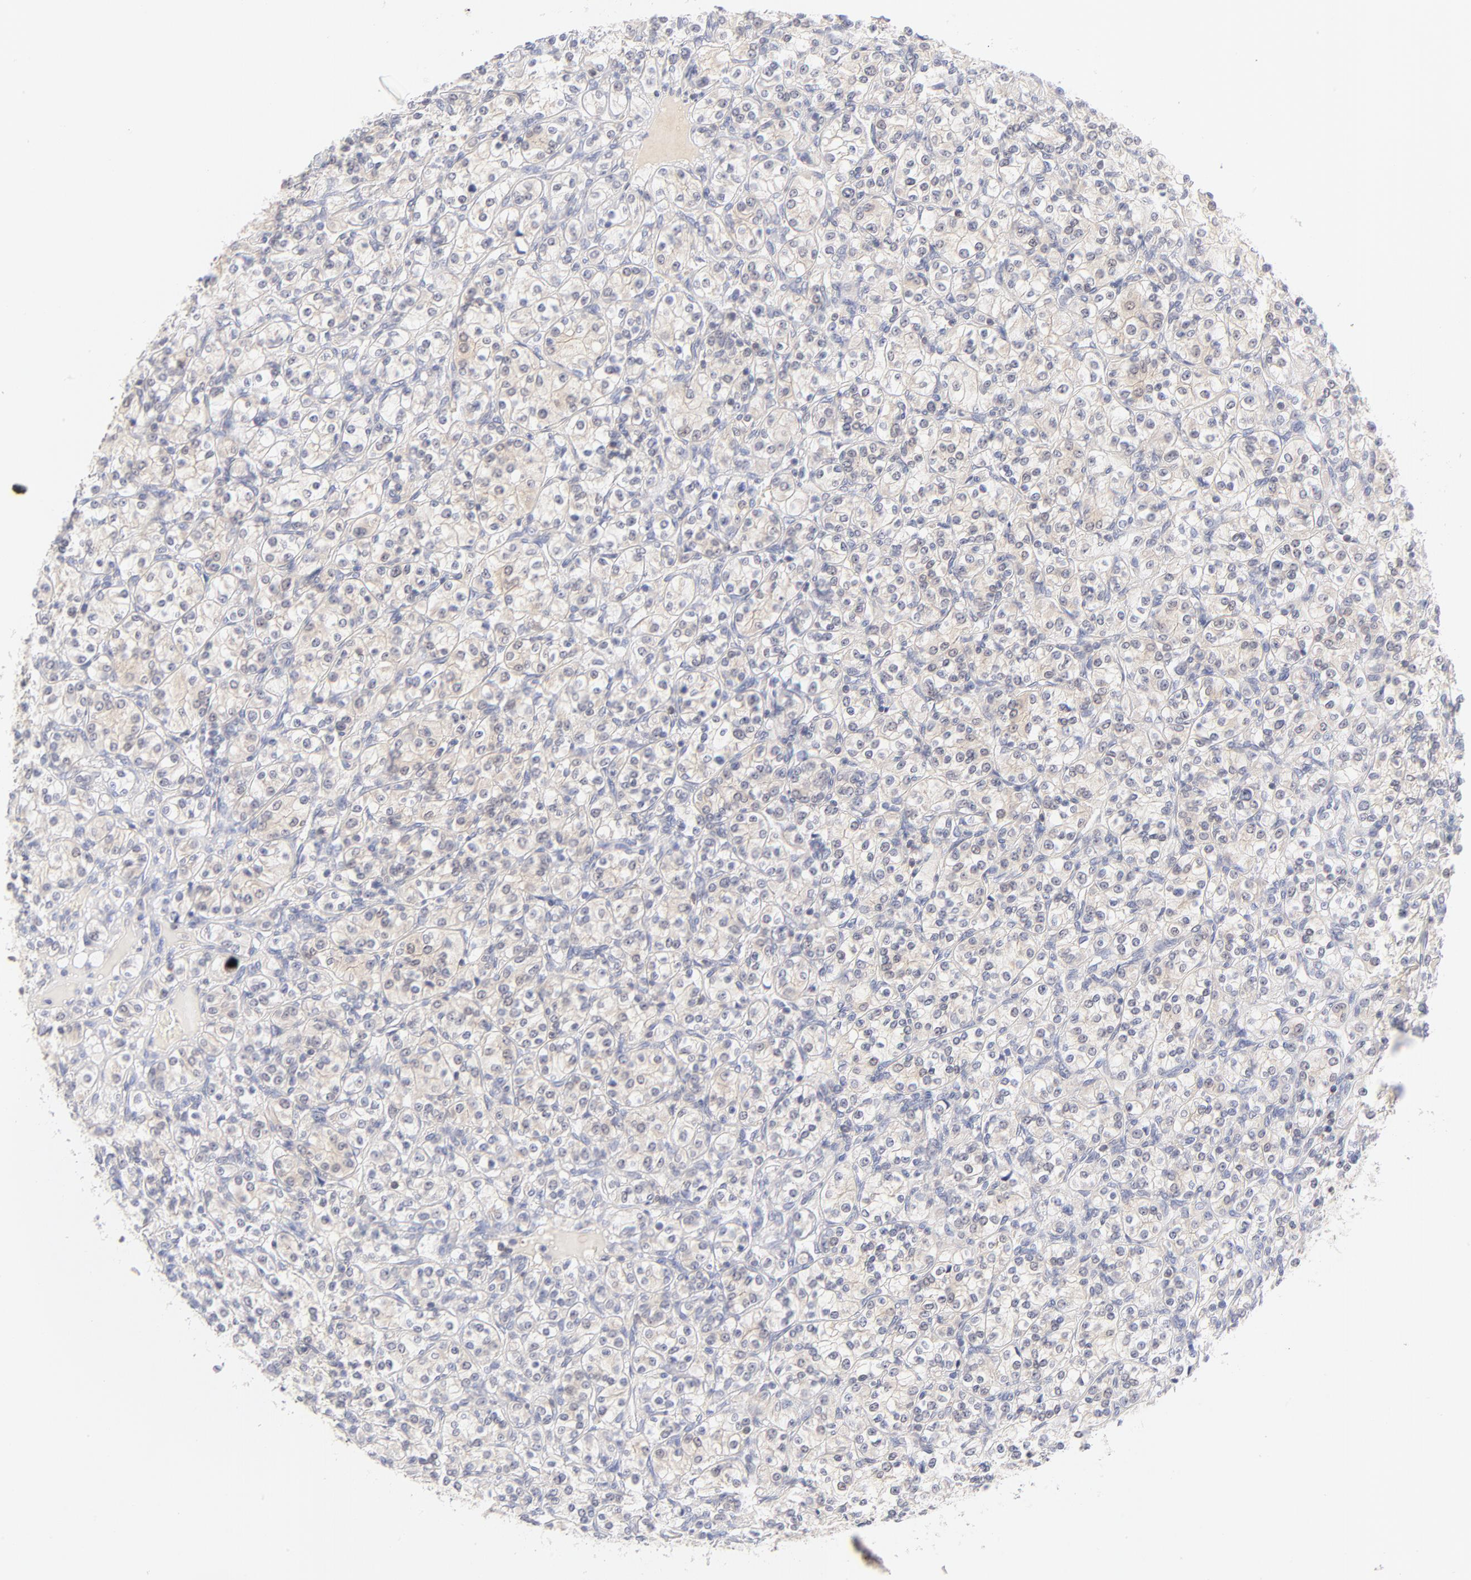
{"staining": {"intensity": "weak", "quantity": "<25%", "location": "cytoplasmic/membranous"}, "tissue": "renal cancer", "cell_type": "Tumor cells", "image_type": "cancer", "snomed": [{"axis": "morphology", "description": "Adenocarcinoma, NOS"}, {"axis": "topography", "description": "Kidney"}], "caption": "Immunohistochemistry histopathology image of neoplastic tissue: renal cancer (adenocarcinoma) stained with DAB demonstrates no significant protein expression in tumor cells. (DAB immunohistochemistry (IHC), high magnification).", "gene": "CASP6", "patient": {"sex": "male", "age": 77}}